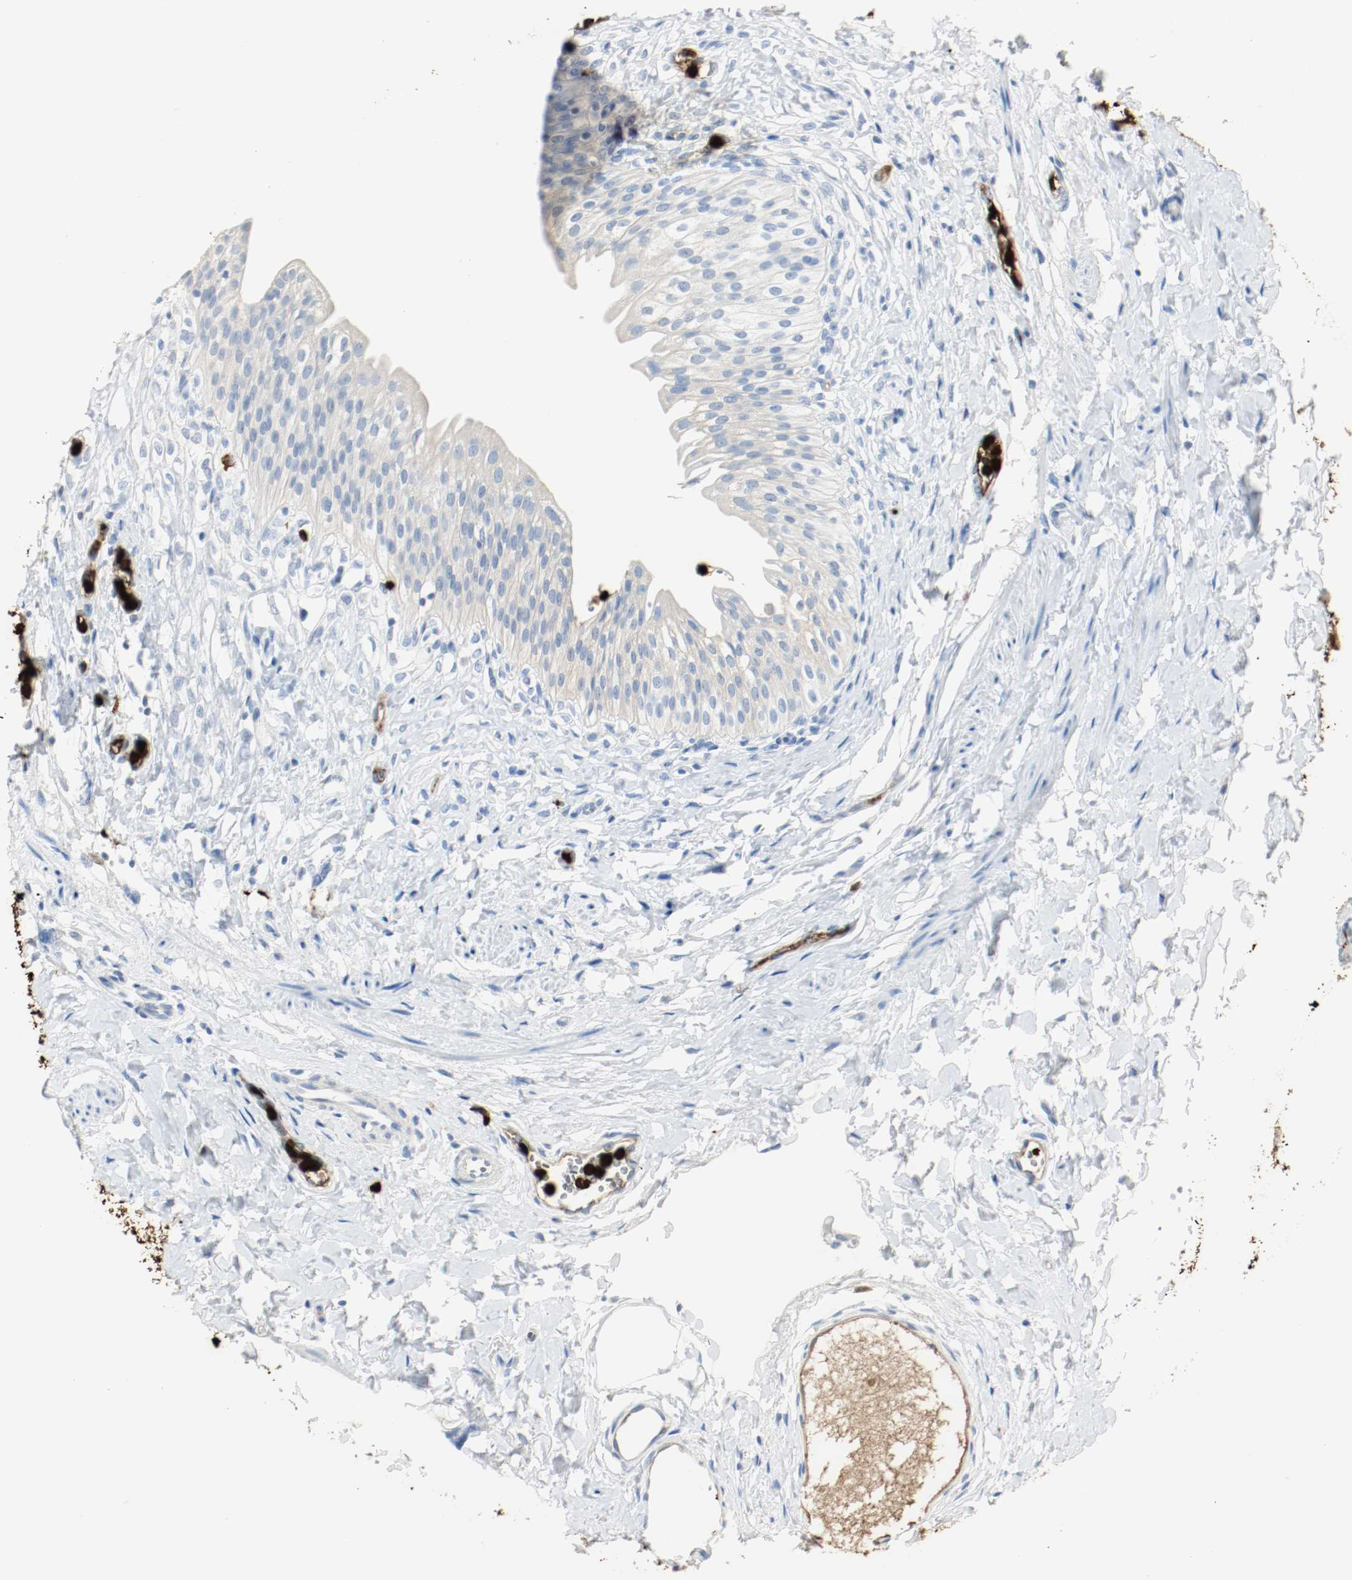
{"staining": {"intensity": "weak", "quantity": "<25%", "location": "cytoplasmic/membranous"}, "tissue": "urinary bladder", "cell_type": "Urothelial cells", "image_type": "normal", "snomed": [{"axis": "morphology", "description": "Normal tissue, NOS"}, {"axis": "topography", "description": "Urinary bladder"}], "caption": "Immunohistochemistry photomicrograph of normal urinary bladder: human urinary bladder stained with DAB (3,3'-diaminobenzidine) exhibits no significant protein positivity in urothelial cells.", "gene": "S100A9", "patient": {"sex": "female", "age": 80}}